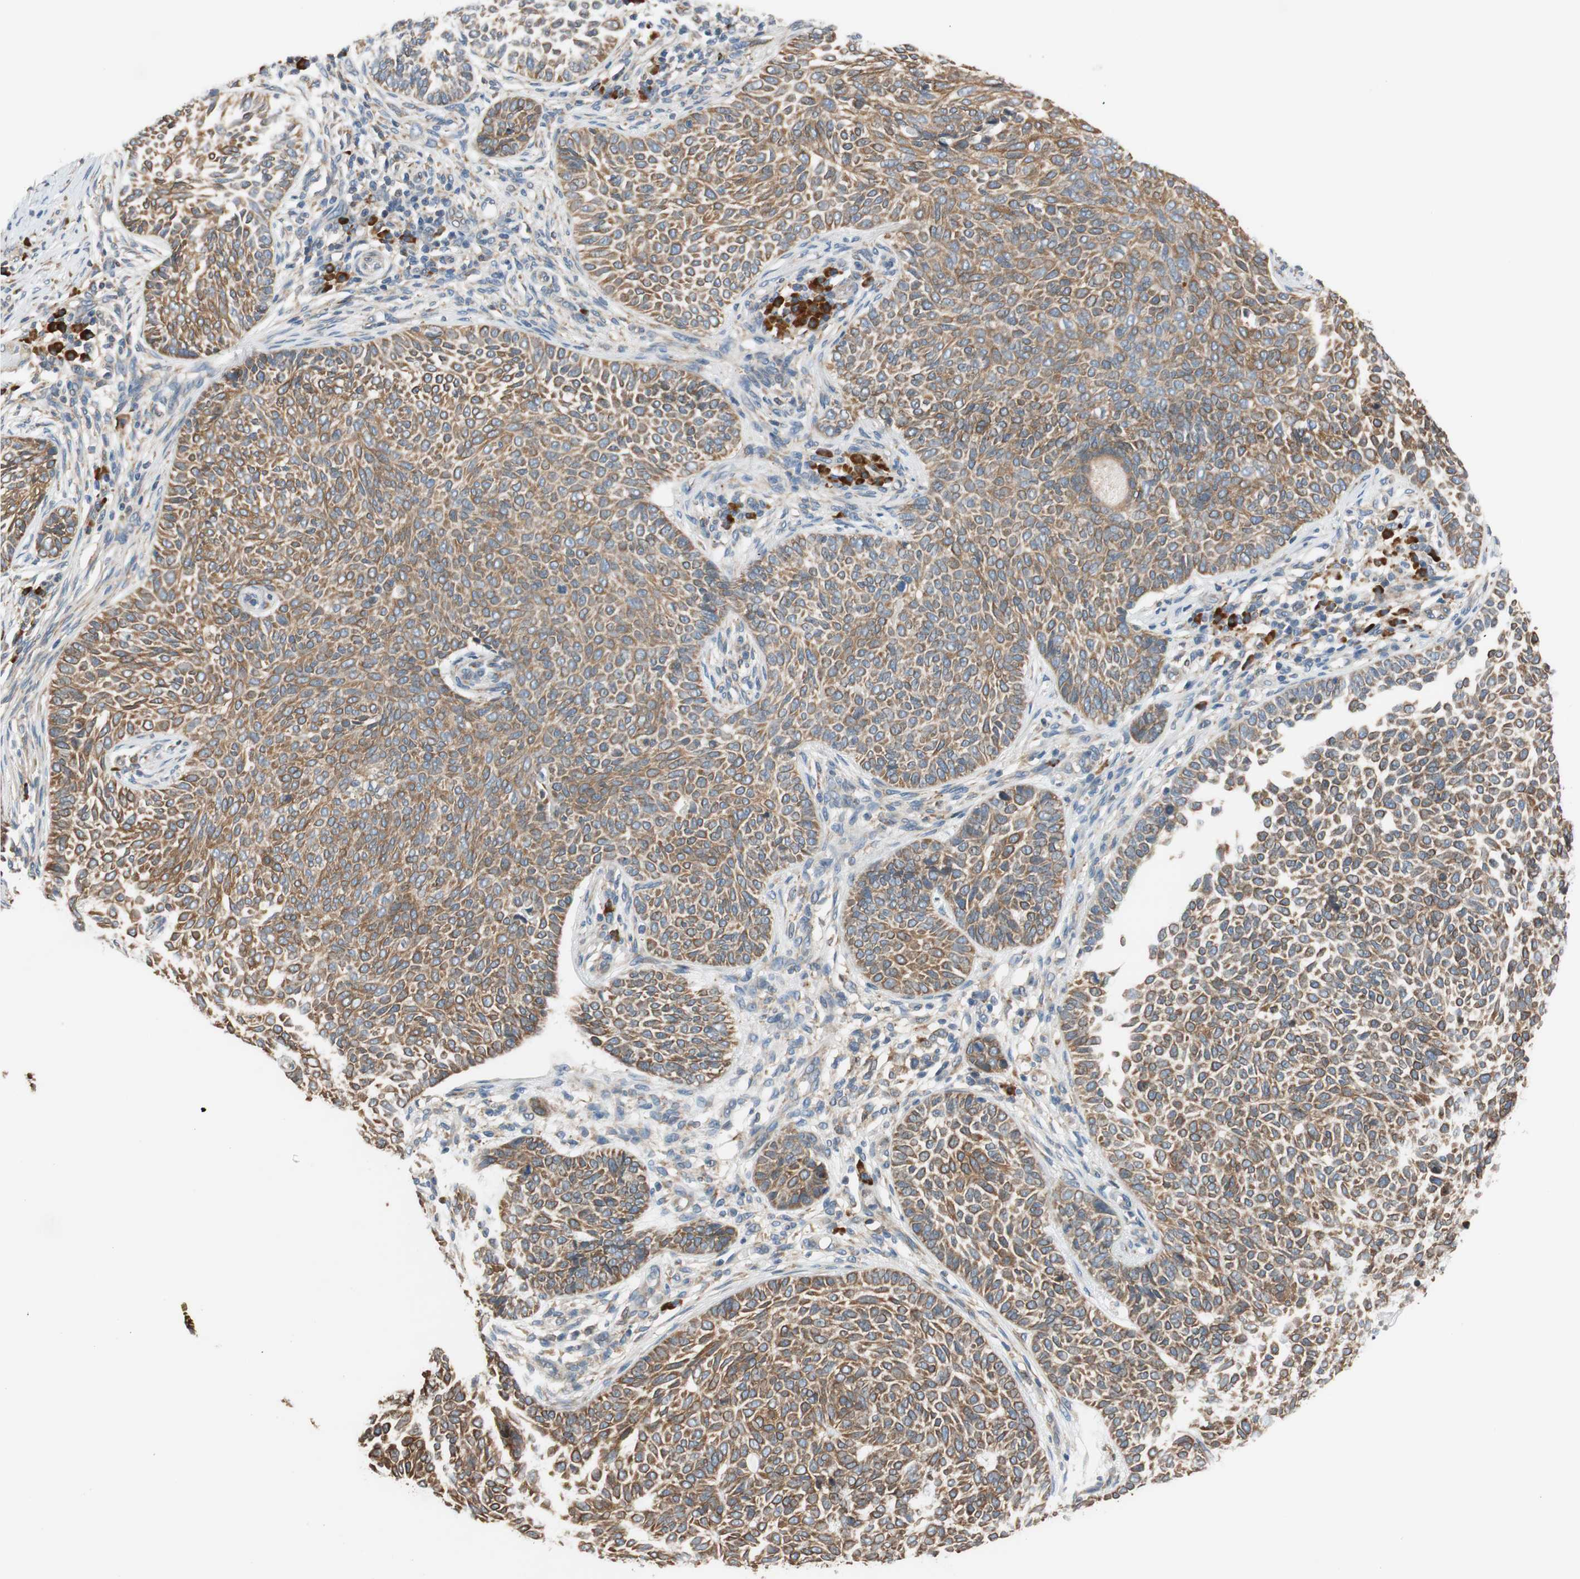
{"staining": {"intensity": "moderate", "quantity": ">75%", "location": "cytoplasmic/membranous"}, "tissue": "skin cancer", "cell_type": "Tumor cells", "image_type": "cancer", "snomed": [{"axis": "morphology", "description": "Basal cell carcinoma"}, {"axis": "topography", "description": "Skin"}], "caption": "A brown stain highlights moderate cytoplasmic/membranous expression of a protein in basal cell carcinoma (skin) tumor cells.", "gene": "RPN2", "patient": {"sex": "male", "age": 87}}